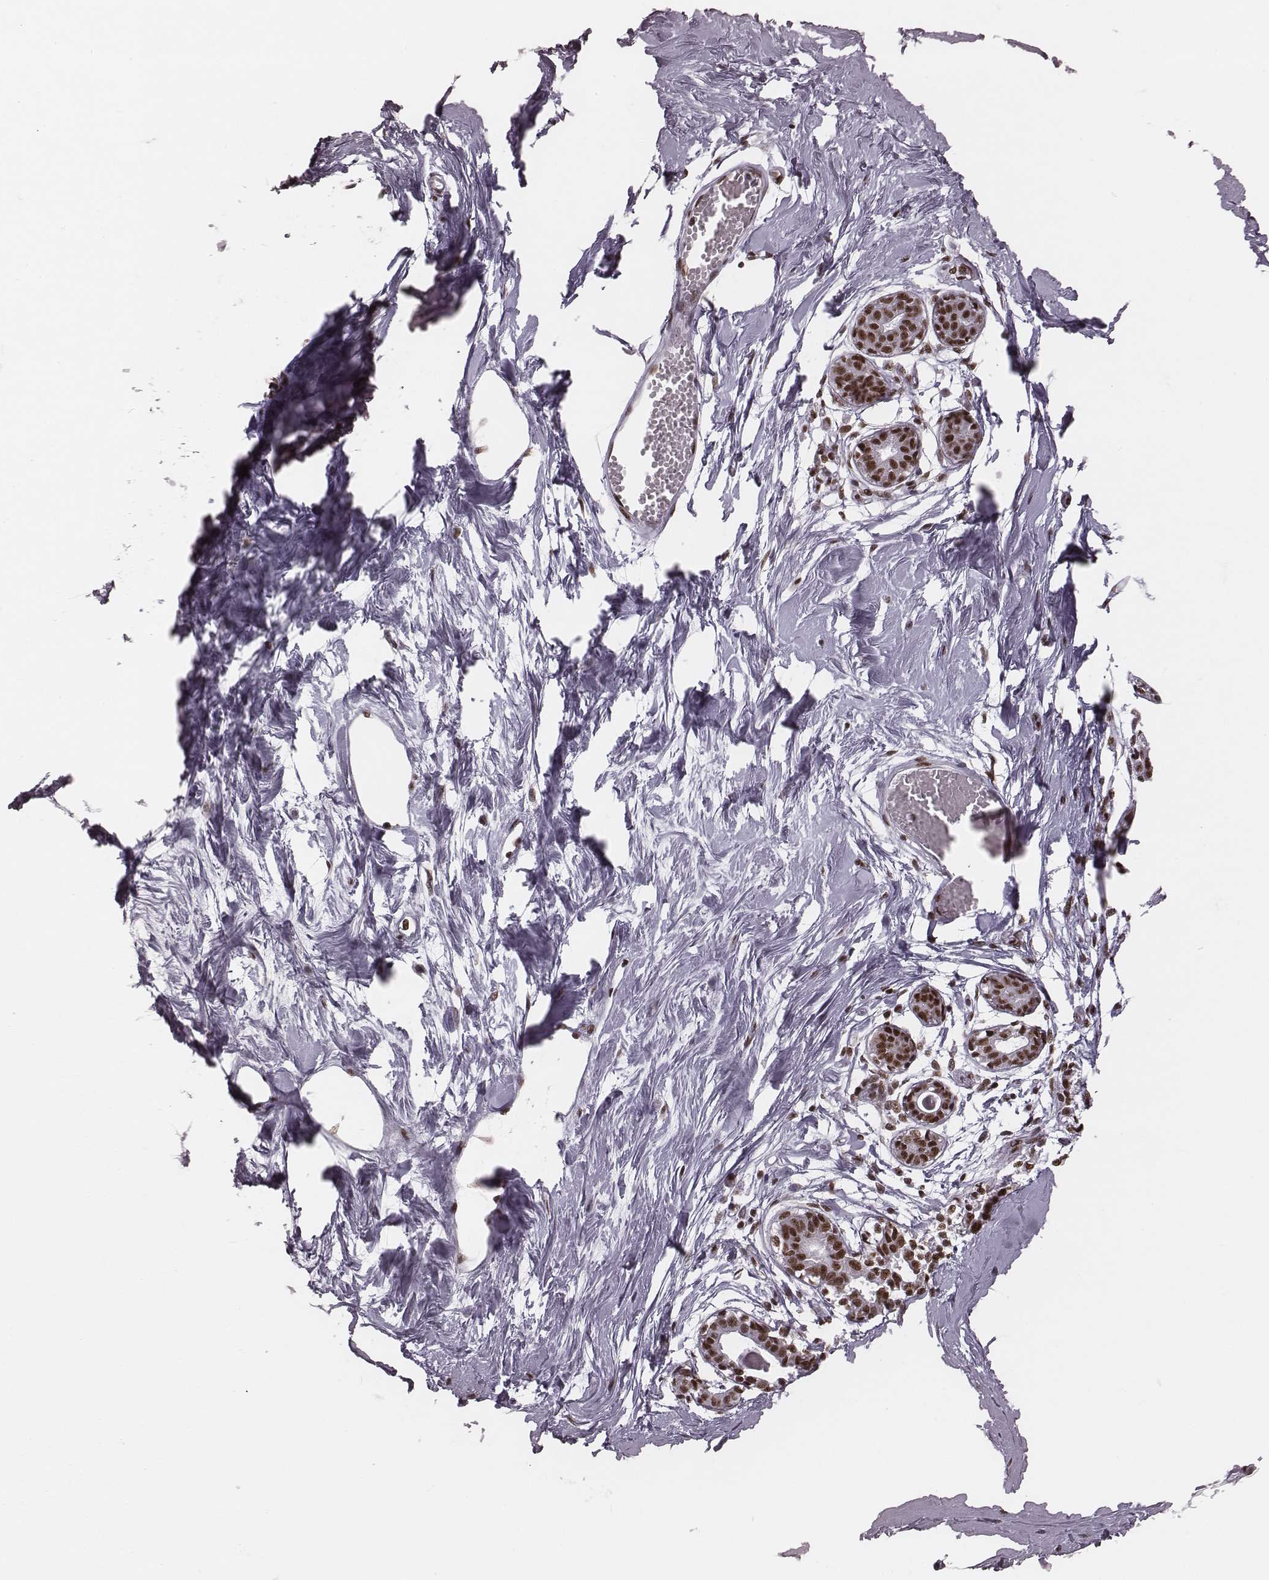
{"staining": {"intensity": "moderate", "quantity": ">75%", "location": "nuclear"}, "tissue": "breast", "cell_type": "Adipocytes", "image_type": "normal", "snomed": [{"axis": "morphology", "description": "Normal tissue, NOS"}, {"axis": "topography", "description": "Breast"}], "caption": "IHC micrograph of unremarkable human breast stained for a protein (brown), which exhibits medium levels of moderate nuclear staining in about >75% of adipocytes.", "gene": "LUC7L", "patient": {"sex": "female", "age": 45}}